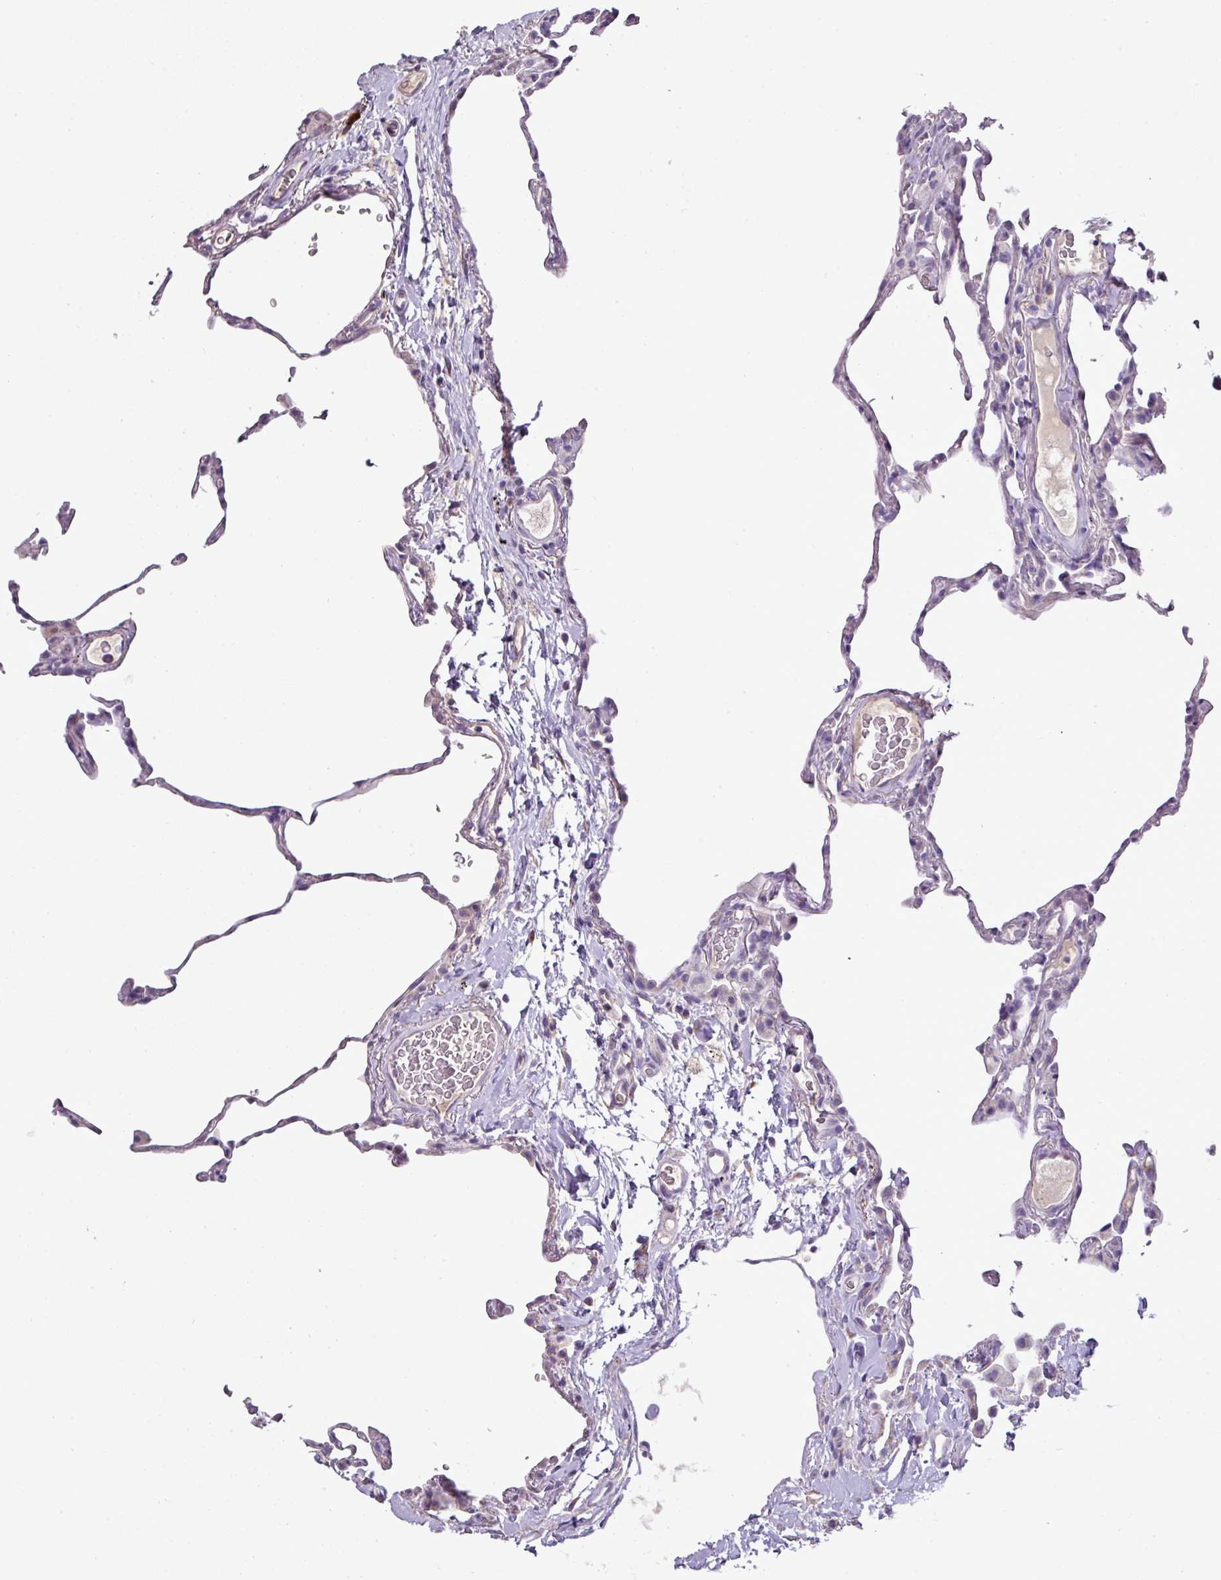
{"staining": {"intensity": "negative", "quantity": "none", "location": "none"}, "tissue": "lung", "cell_type": "Alveolar cells", "image_type": "normal", "snomed": [{"axis": "morphology", "description": "Normal tissue, NOS"}, {"axis": "topography", "description": "Lung"}], "caption": "Protein analysis of benign lung shows no significant expression in alveolar cells.", "gene": "BRINP2", "patient": {"sex": "female", "age": 57}}